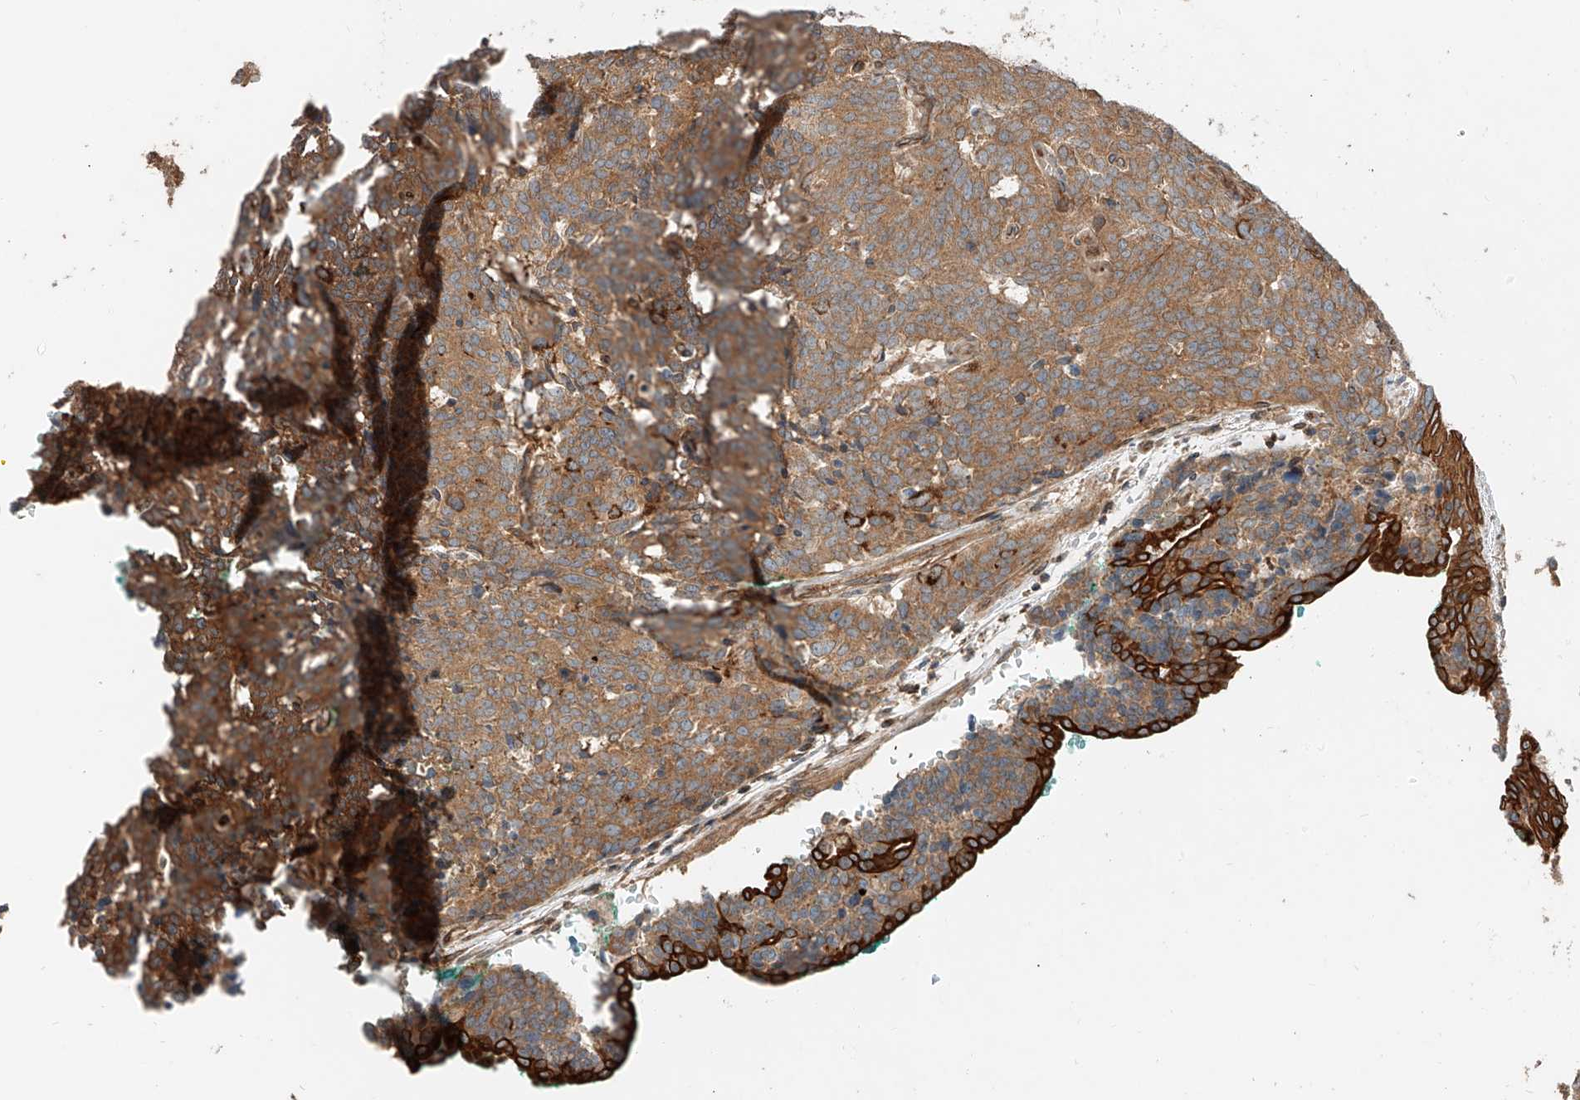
{"staining": {"intensity": "moderate", "quantity": ">75%", "location": "cytoplasmic/membranous"}, "tissue": "carcinoid", "cell_type": "Tumor cells", "image_type": "cancer", "snomed": [{"axis": "morphology", "description": "Carcinoid, malignant, NOS"}, {"axis": "topography", "description": "Lung"}], "caption": "The photomicrograph displays a brown stain indicating the presence of a protein in the cytoplasmic/membranous of tumor cells in carcinoid.", "gene": "CEP162", "patient": {"sex": "female", "age": 46}}